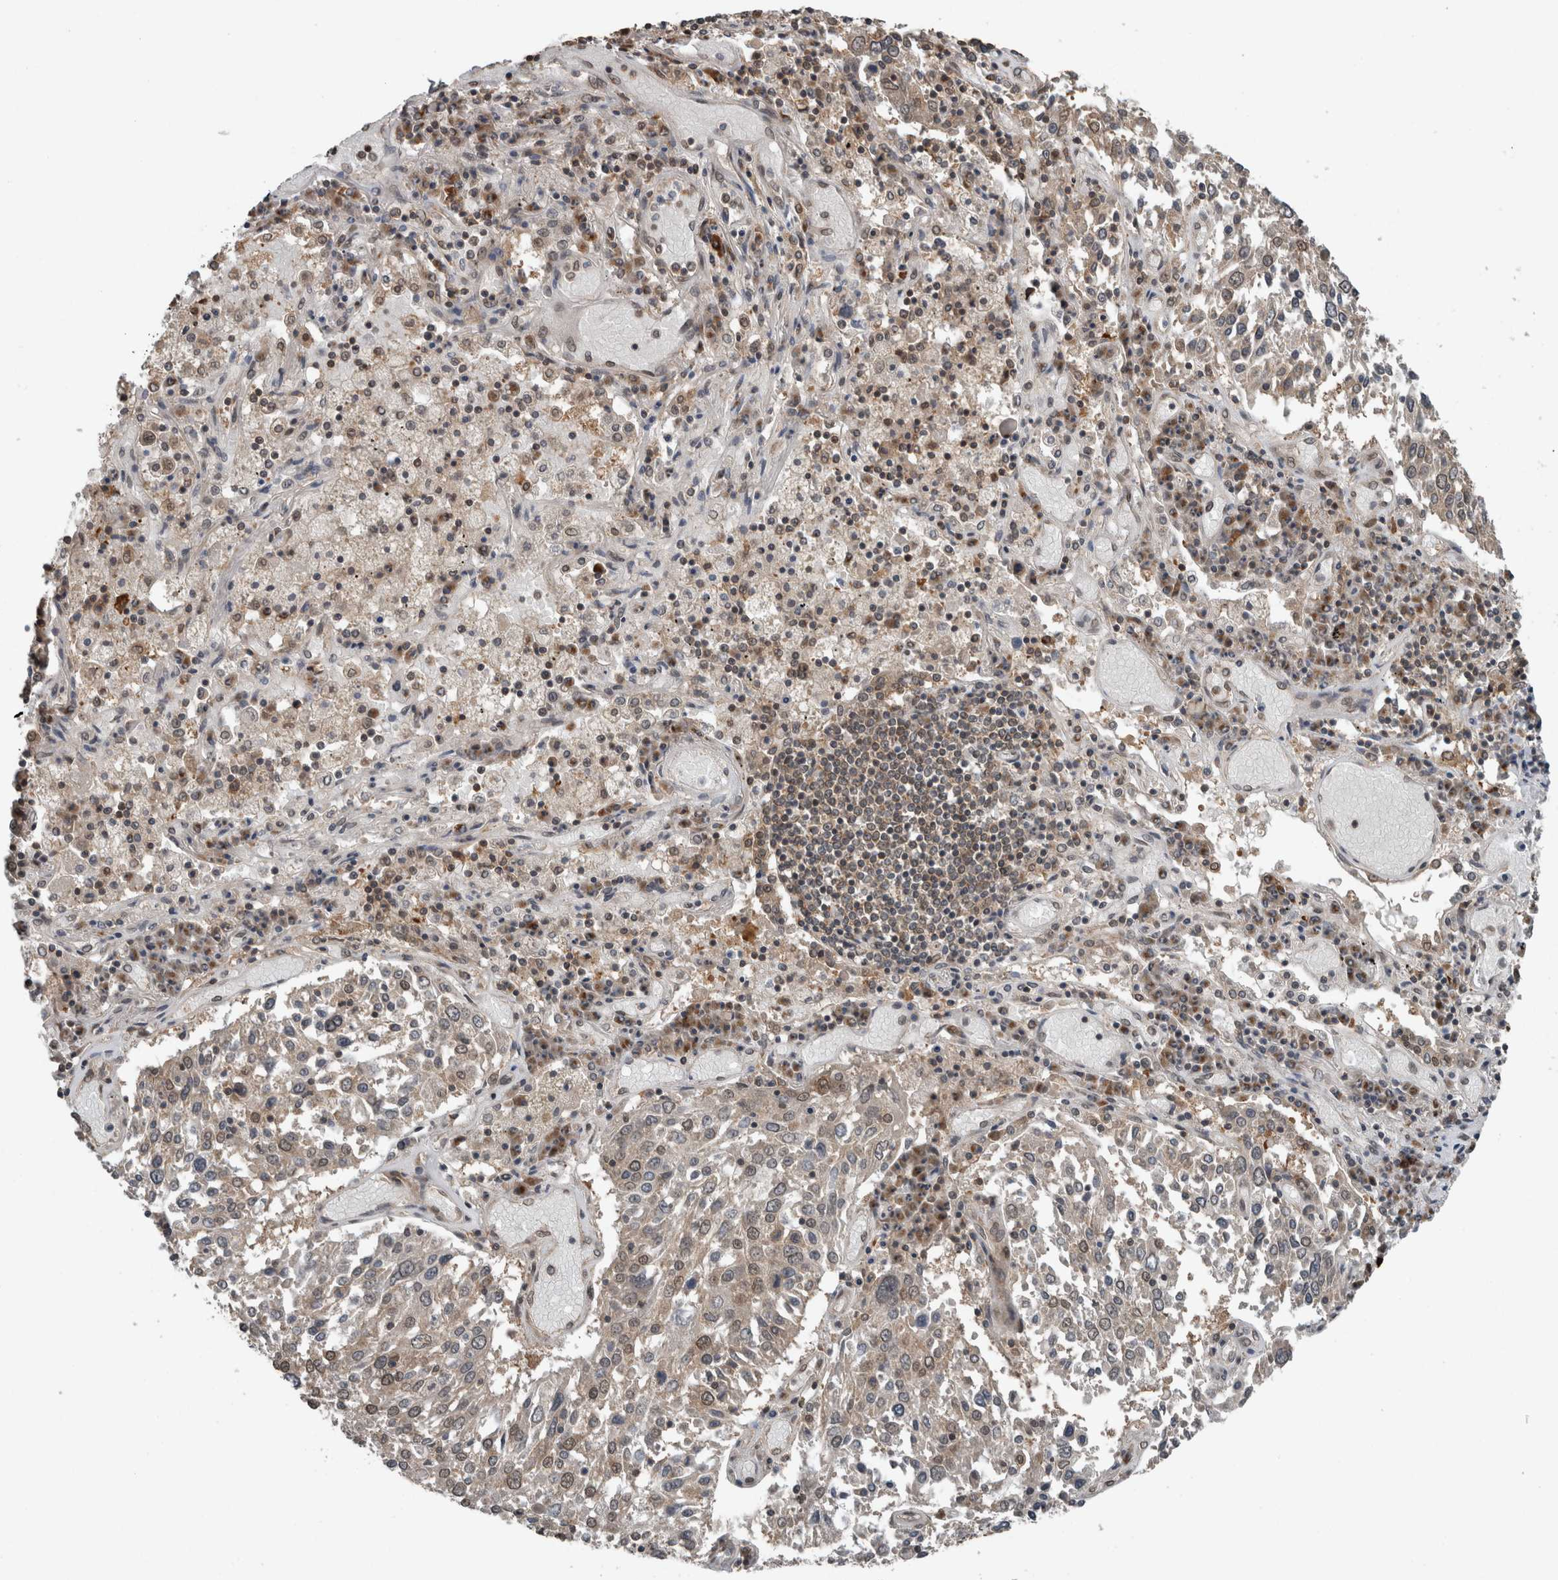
{"staining": {"intensity": "weak", "quantity": "<25%", "location": "nuclear"}, "tissue": "lung cancer", "cell_type": "Tumor cells", "image_type": "cancer", "snomed": [{"axis": "morphology", "description": "Squamous cell carcinoma, NOS"}, {"axis": "topography", "description": "Lung"}], "caption": "Tumor cells are negative for protein expression in human squamous cell carcinoma (lung). The staining was performed using DAB (3,3'-diaminobenzidine) to visualize the protein expression in brown, while the nuclei were stained in blue with hematoxylin (Magnification: 20x).", "gene": "SPAG7", "patient": {"sex": "male", "age": 65}}